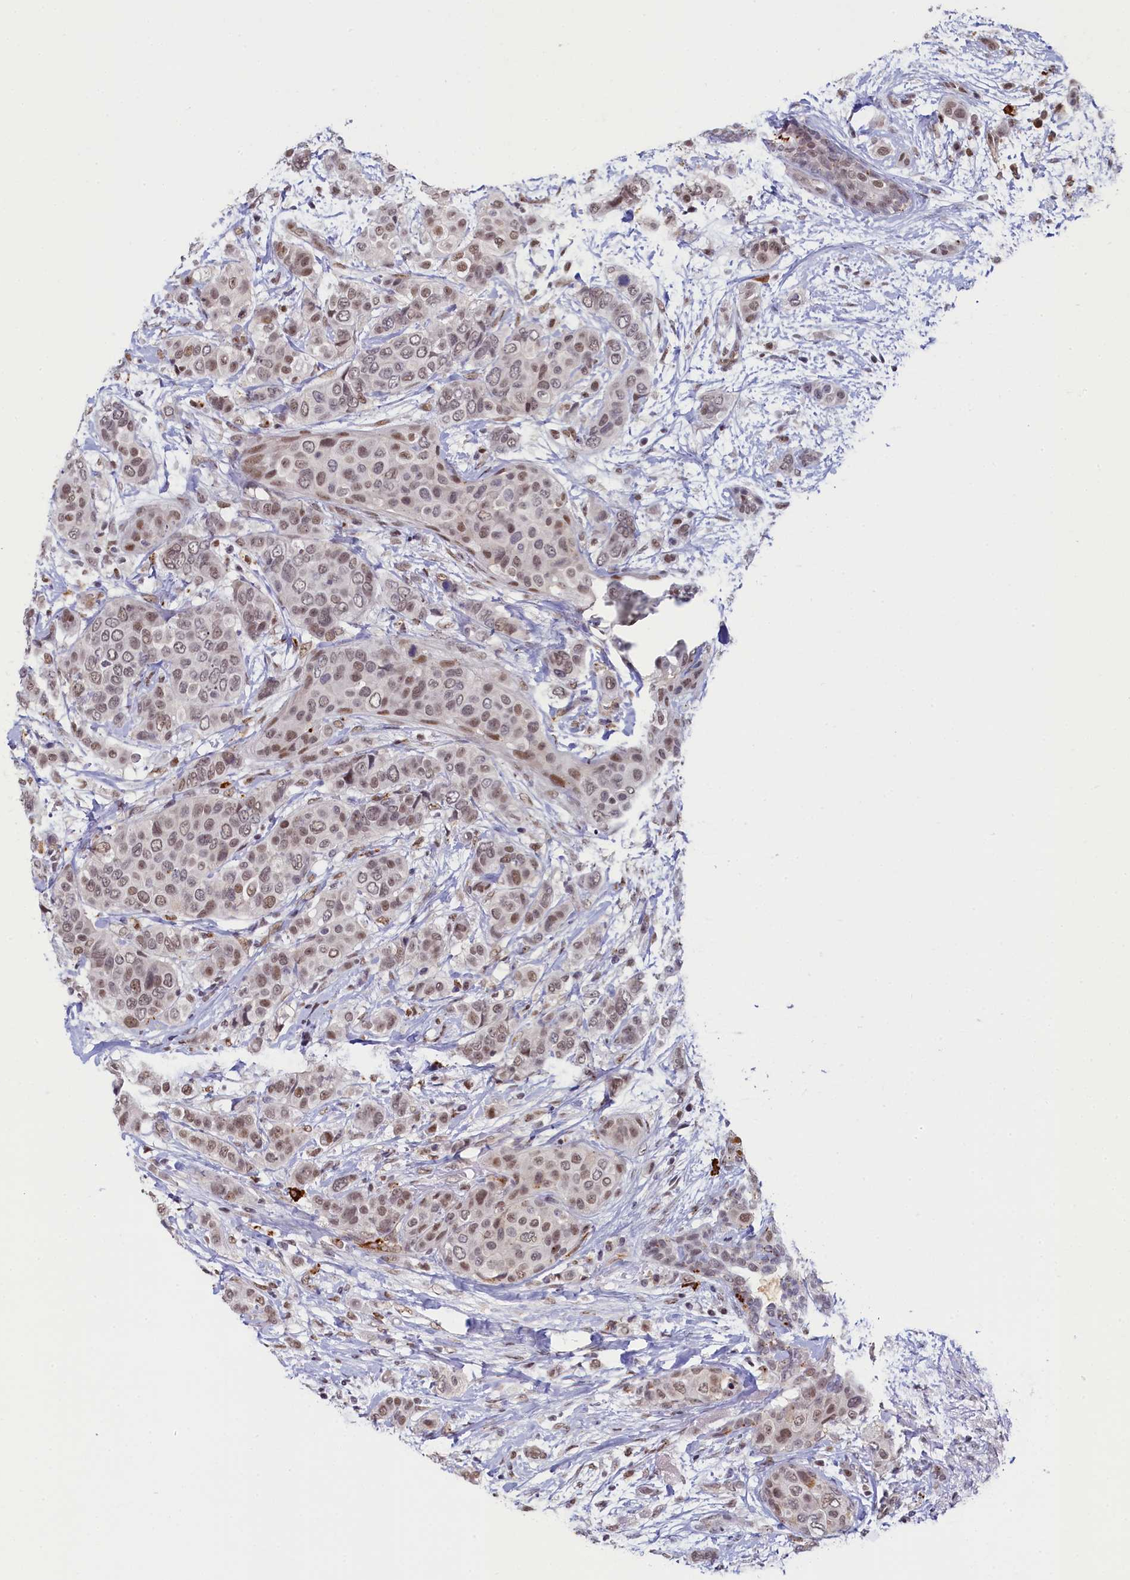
{"staining": {"intensity": "moderate", "quantity": ">75%", "location": "nuclear"}, "tissue": "breast cancer", "cell_type": "Tumor cells", "image_type": "cancer", "snomed": [{"axis": "morphology", "description": "Lobular carcinoma"}, {"axis": "topography", "description": "Breast"}], "caption": "Immunohistochemistry (DAB) staining of human breast lobular carcinoma demonstrates moderate nuclear protein positivity in approximately >75% of tumor cells.", "gene": "INTS14", "patient": {"sex": "female", "age": 51}}